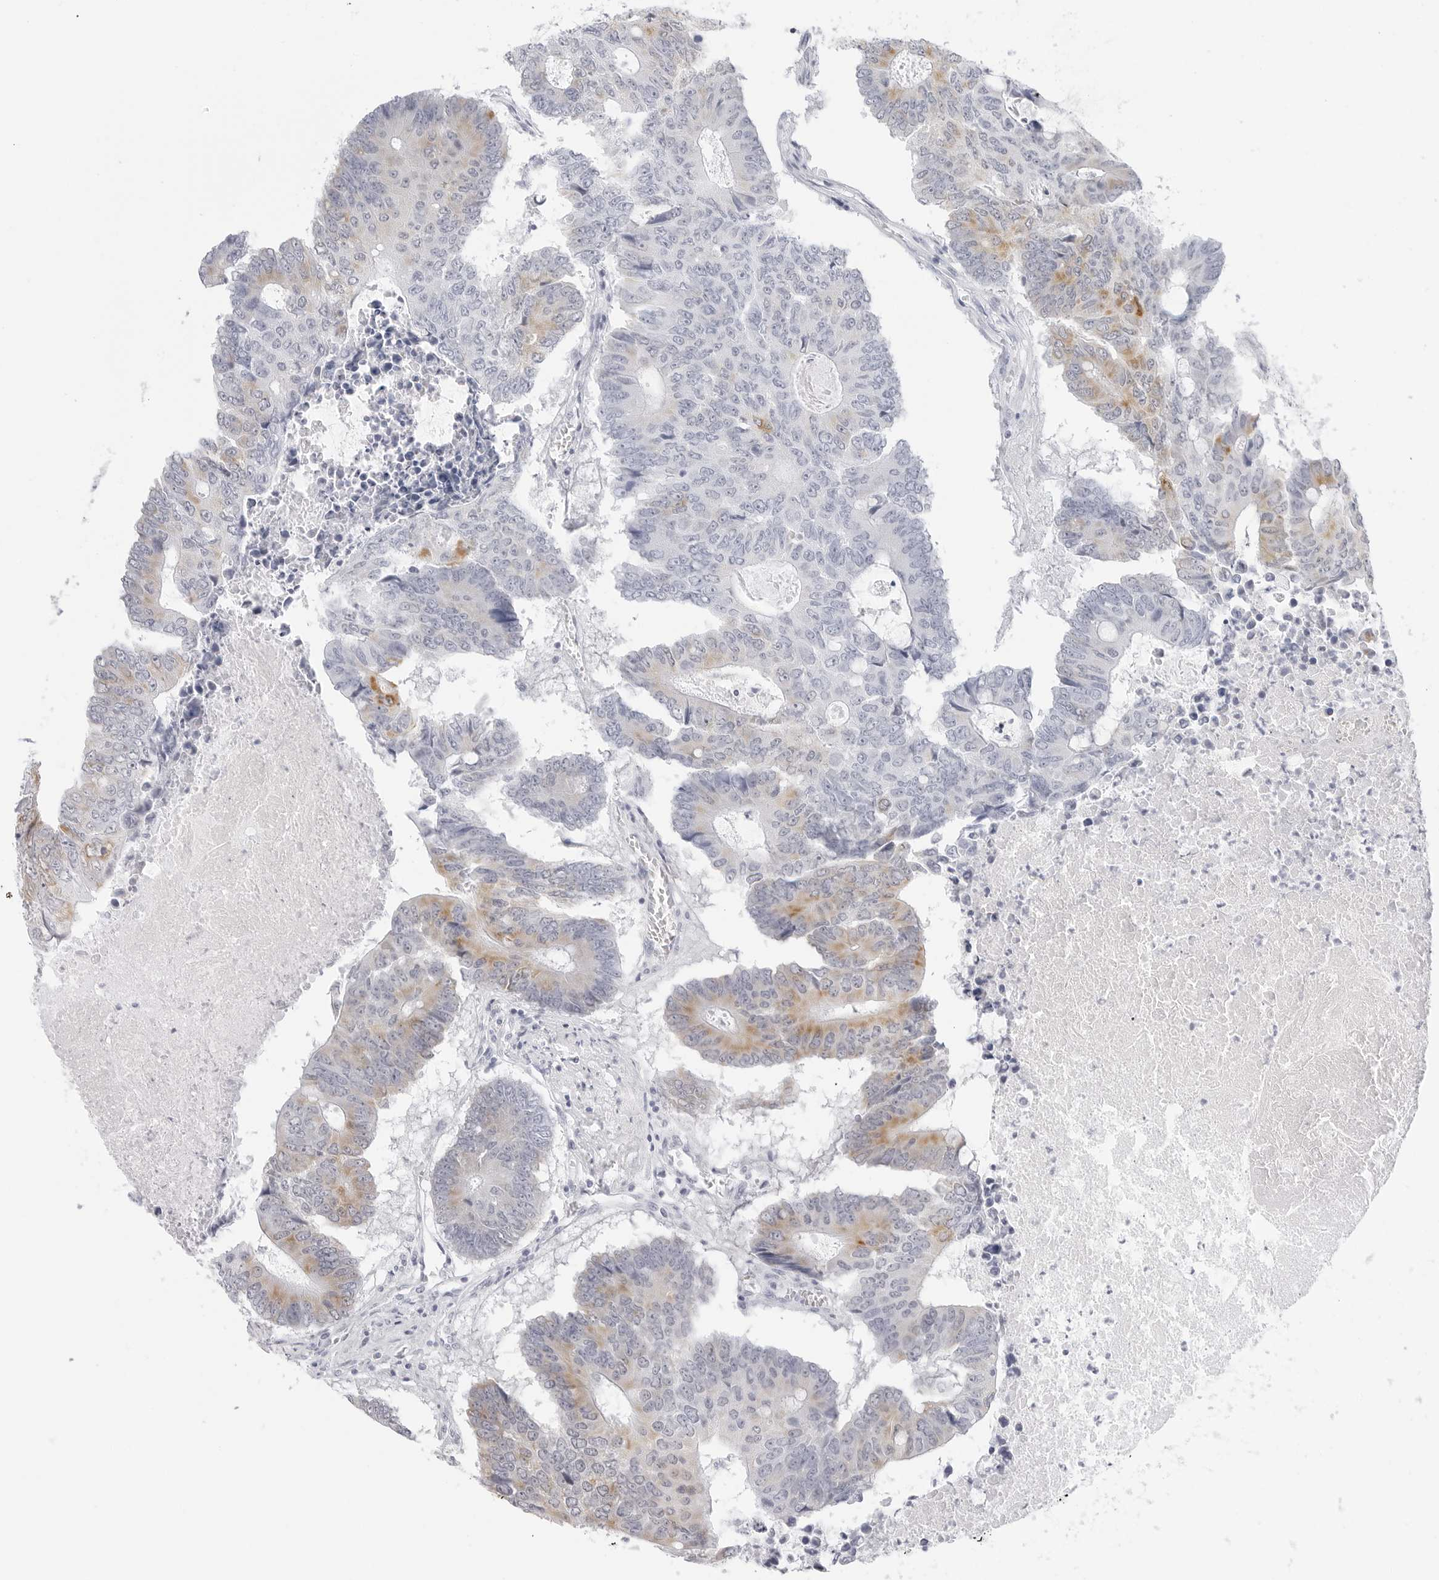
{"staining": {"intensity": "moderate", "quantity": "<25%", "location": "cytoplasmic/membranous"}, "tissue": "colorectal cancer", "cell_type": "Tumor cells", "image_type": "cancer", "snomed": [{"axis": "morphology", "description": "Adenocarcinoma, NOS"}, {"axis": "topography", "description": "Colon"}], "caption": "Adenocarcinoma (colorectal) stained with a brown dye demonstrates moderate cytoplasmic/membranous positive staining in about <25% of tumor cells.", "gene": "HMGCS2", "patient": {"sex": "male", "age": 87}}